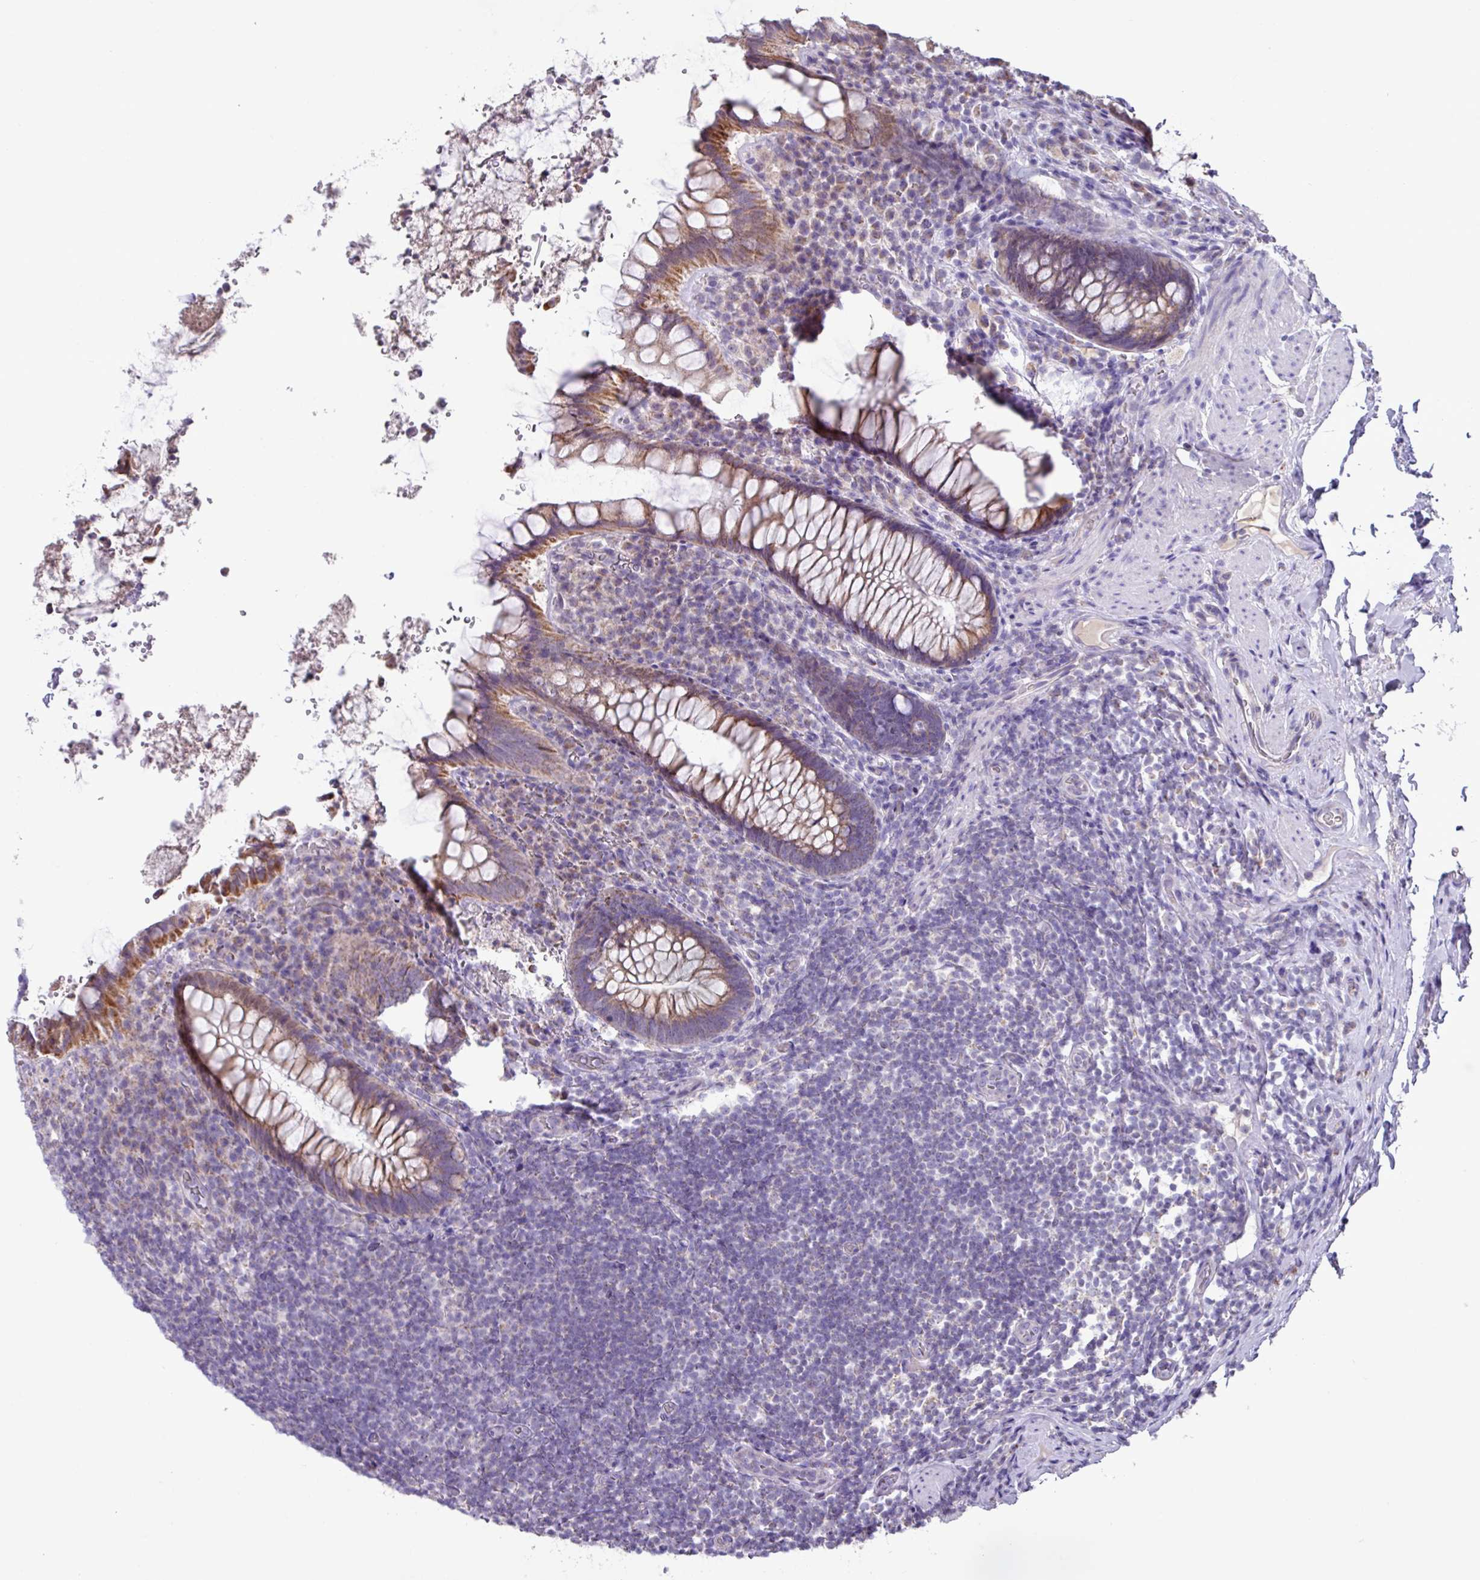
{"staining": {"intensity": "moderate", "quantity": ">75%", "location": "cytoplasmic/membranous"}, "tissue": "rectum", "cell_type": "Glandular cells", "image_type": "normal", "snomed": [{"axis": "morphology", "description": "Normal tissue, NOS"}, {"axis": "topography", "description": "Rectum"}], "caption": "Glandular cells demonstrate moderate cytoplasmic/membranous positivity in about >75% of cells in normal rectum.", "gene": "MT", "patient": {"sex": "female", "age": 69}}